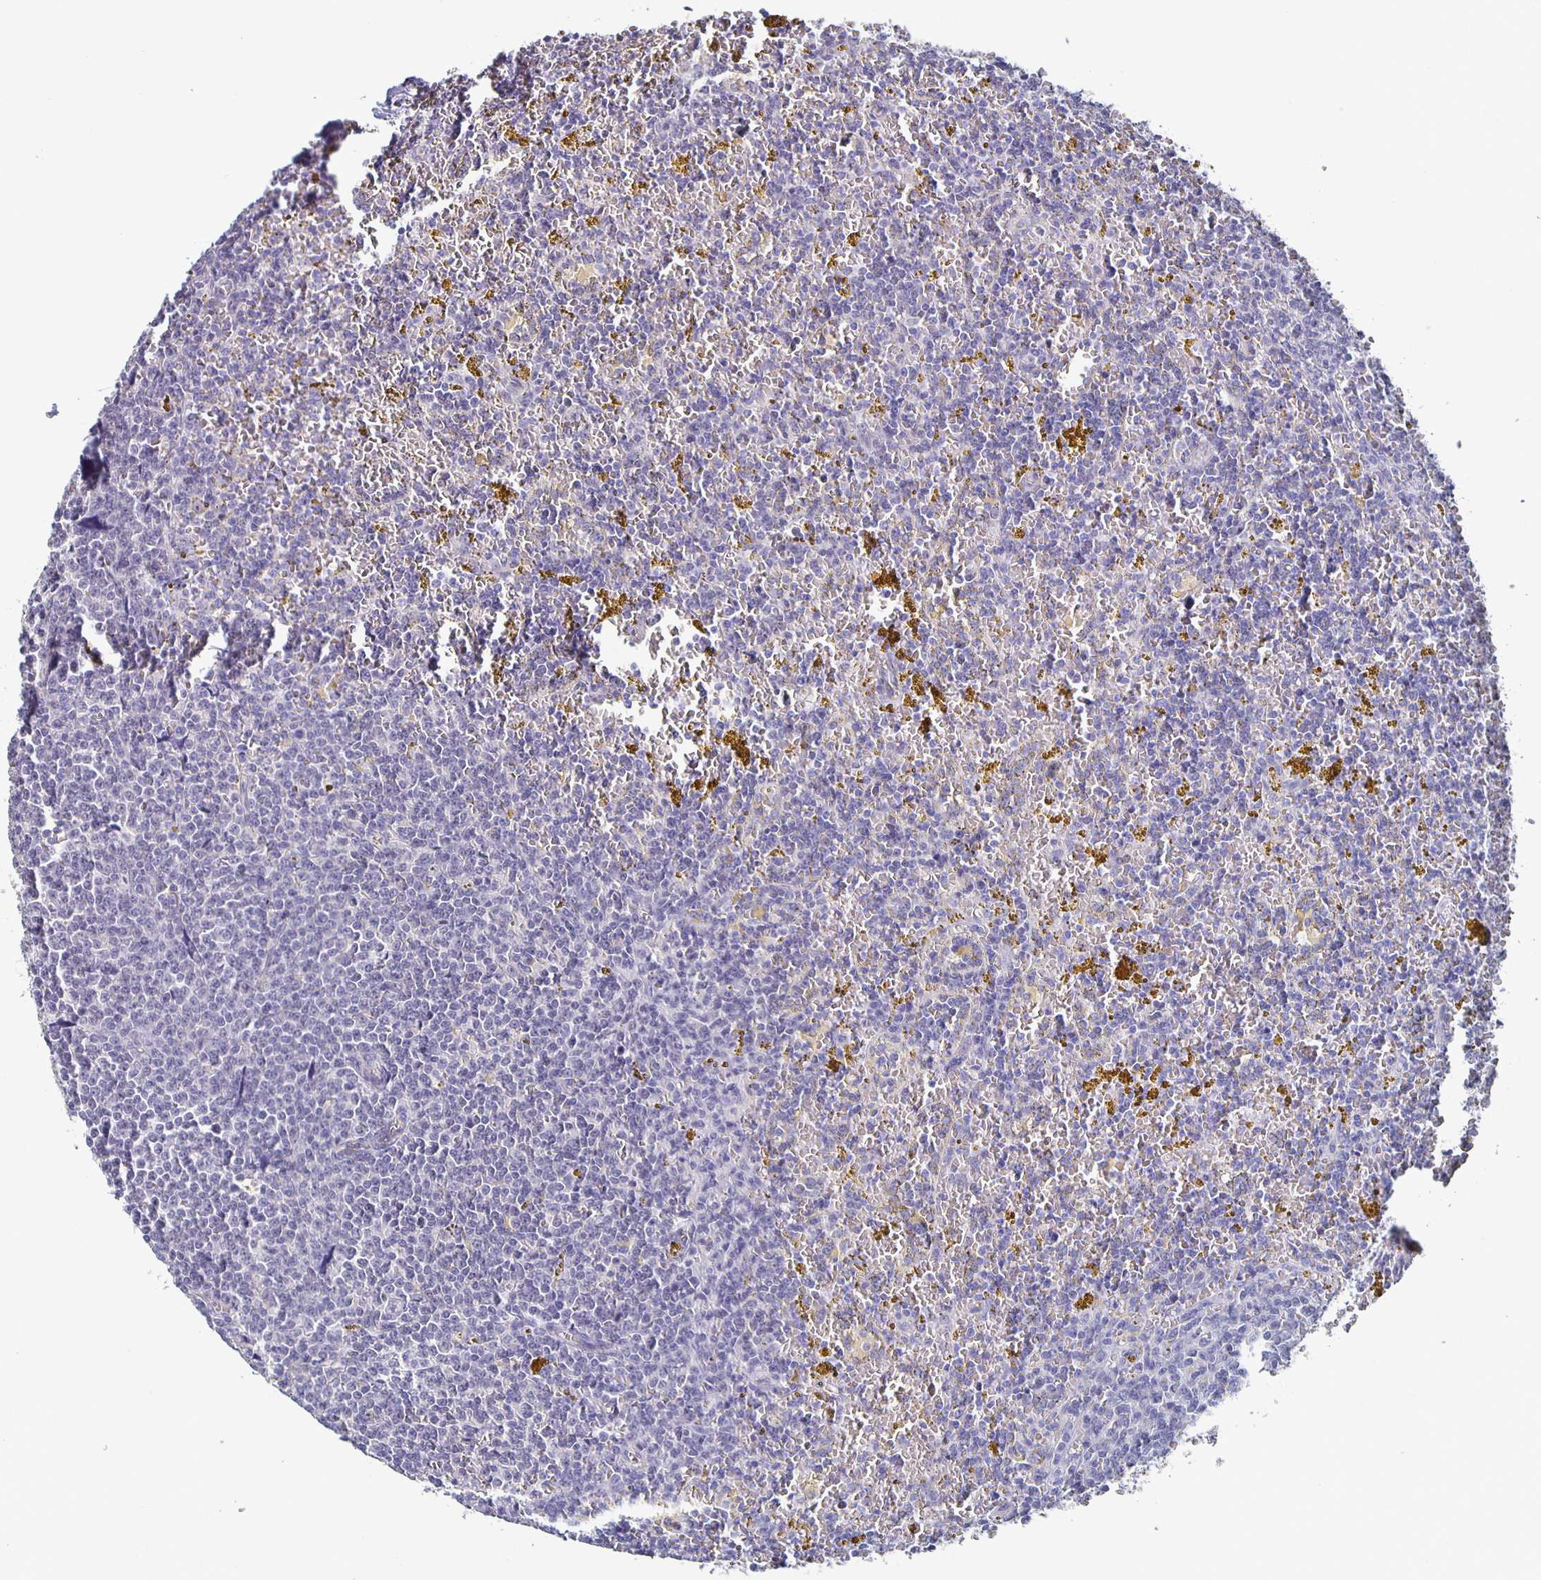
{"staining": {"intensity": "negative", "quantity": "none", "location": "none"}, "tissue": "lymphoma", "cell_type": "Tumor cells", "image_type": "cancer", "snomed": [{"axis": "morphology", "description": "Malignant lymphoma, non-Hodgkin's type, Low grade"}, {"axis": "topography", "description": "Spleen"}, {"axis": "topography", "description": "Lymph node"}], "caption": "Protein analysis of low-grade malignant lymphoma, non-Hodgkin's type displays no significant staining in tumor cells.", "gene": "CACNA2D2", "patient": {"sex": "female", "age": 66}}